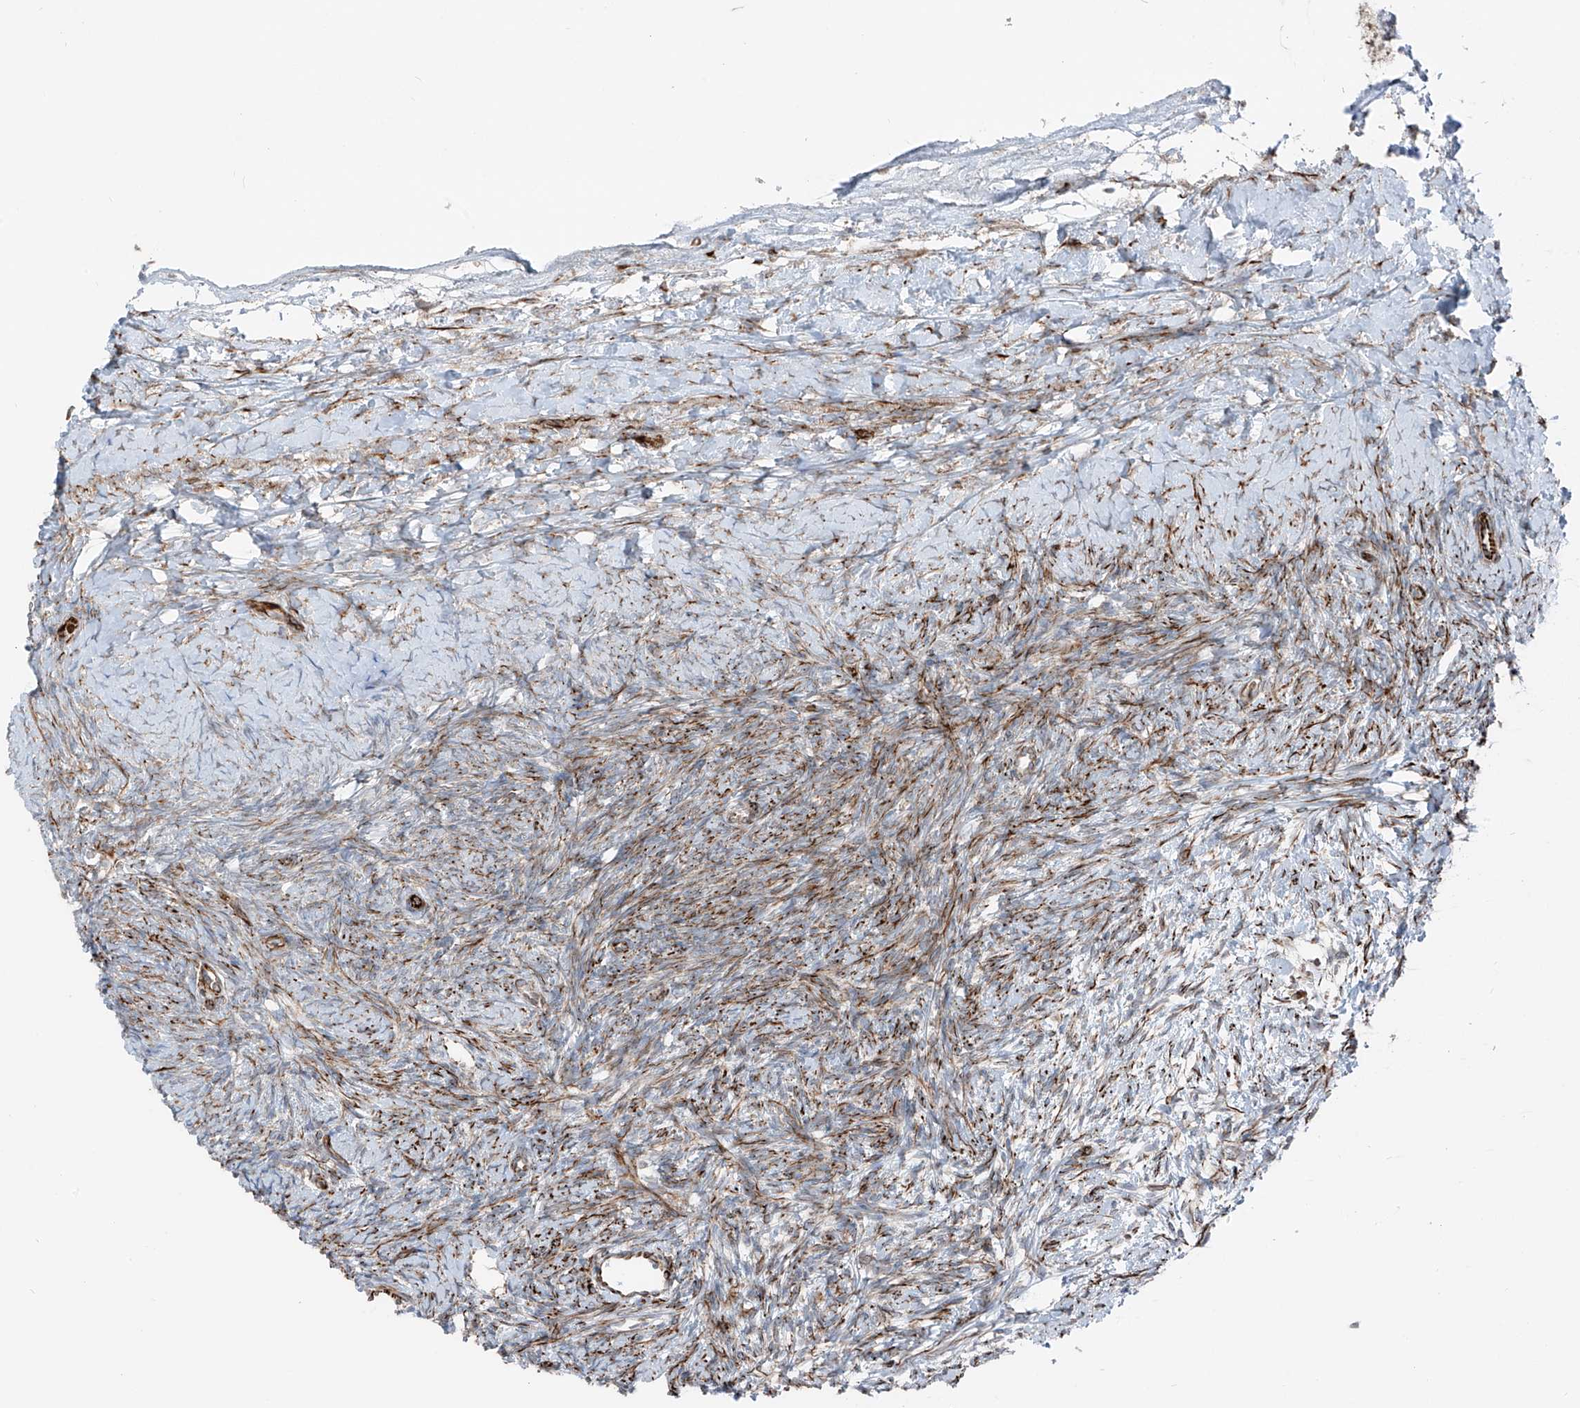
{"staining": {"intensity": "moderate", "quantity": "25%-75%", "location": "cytoplasmic/membranous"}, "tissue": "ovary", "cell_type": "Ovarian stroma cells", "image_type": "normal", "snomed": [{"axis": "morphology", "description": "Normal tissue, NOS"}, {"axis": "morphology", "description": "Developmental malformation"}, {"axis": "topography", "description": "Ovary"}], "caption": "The photomicrograph shows immunohistochemical staining of normal ovary. There is moderate cytoplasmic/membranous positivity is identified in approximately 25%-75% of ovarian stroma cells. (DAB IHC, brown staining for protein, blue staining for nuclei).", "gene": "ERLEC1", "patient": {"sex": "female", "age": 39}}